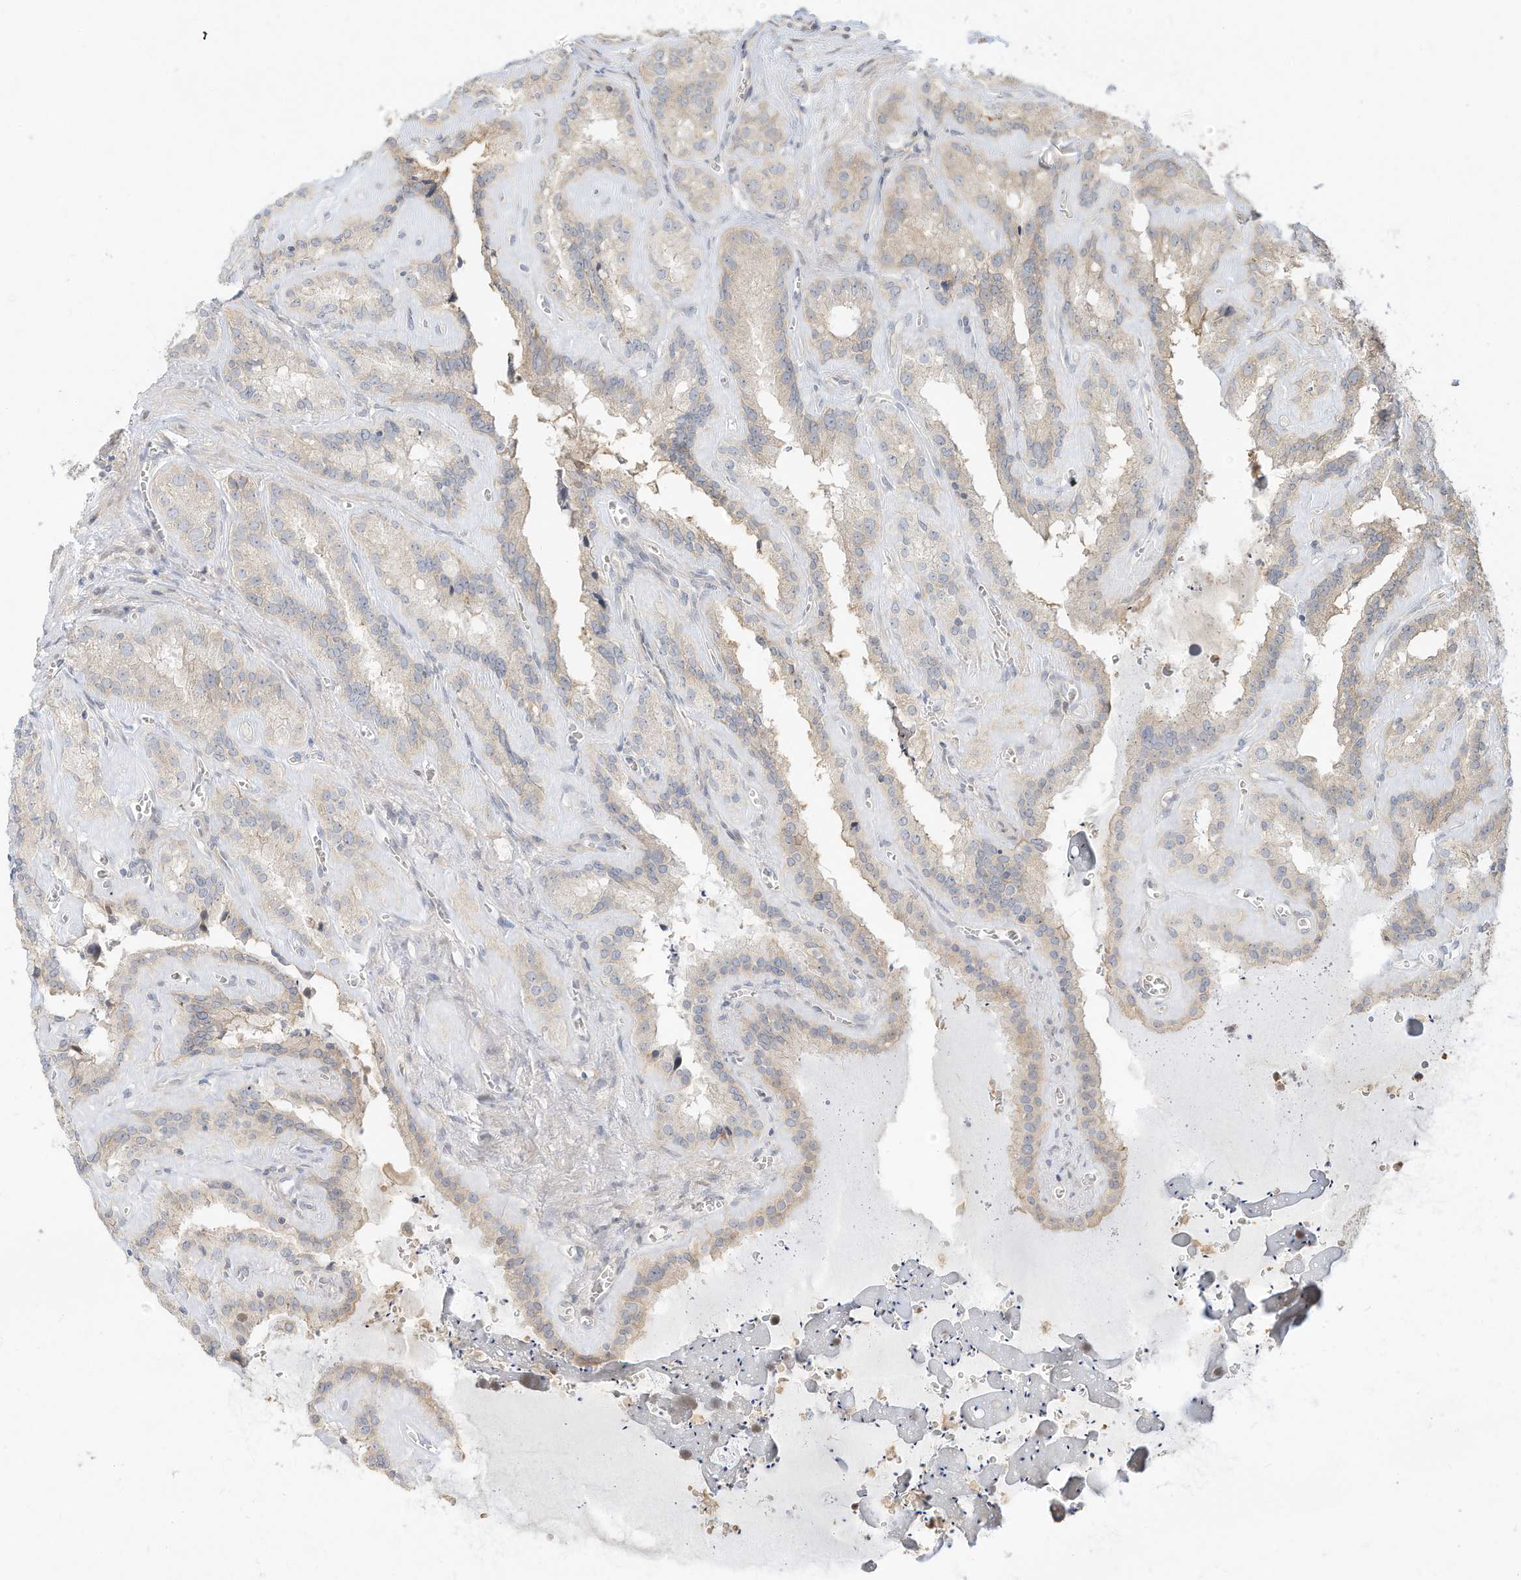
{"staining": {"intensity": "negative", "quantity": "none", "location": "none"}, "tissue": "seminal vesicle", "cell_type": "Glandular cells", "image_type": "normal", "snomed": [{"axis": "morphology", "description": "Normal tissue, NOS"}, {"axis": "topography", "description": "Prostate"}, {"axis": "topography", "description": "Seminal veicle"}], "caption": "Protein analysis of unremarkable seminal vesicle displays no significant expression in glandular cells. (DAB (3,3'-diaminobenzidine) immunohistochemistry visualized using brightfield microscopy, high magnification).", "gene": "OFD1", "patient": {"sex": "male", "age": 59}}